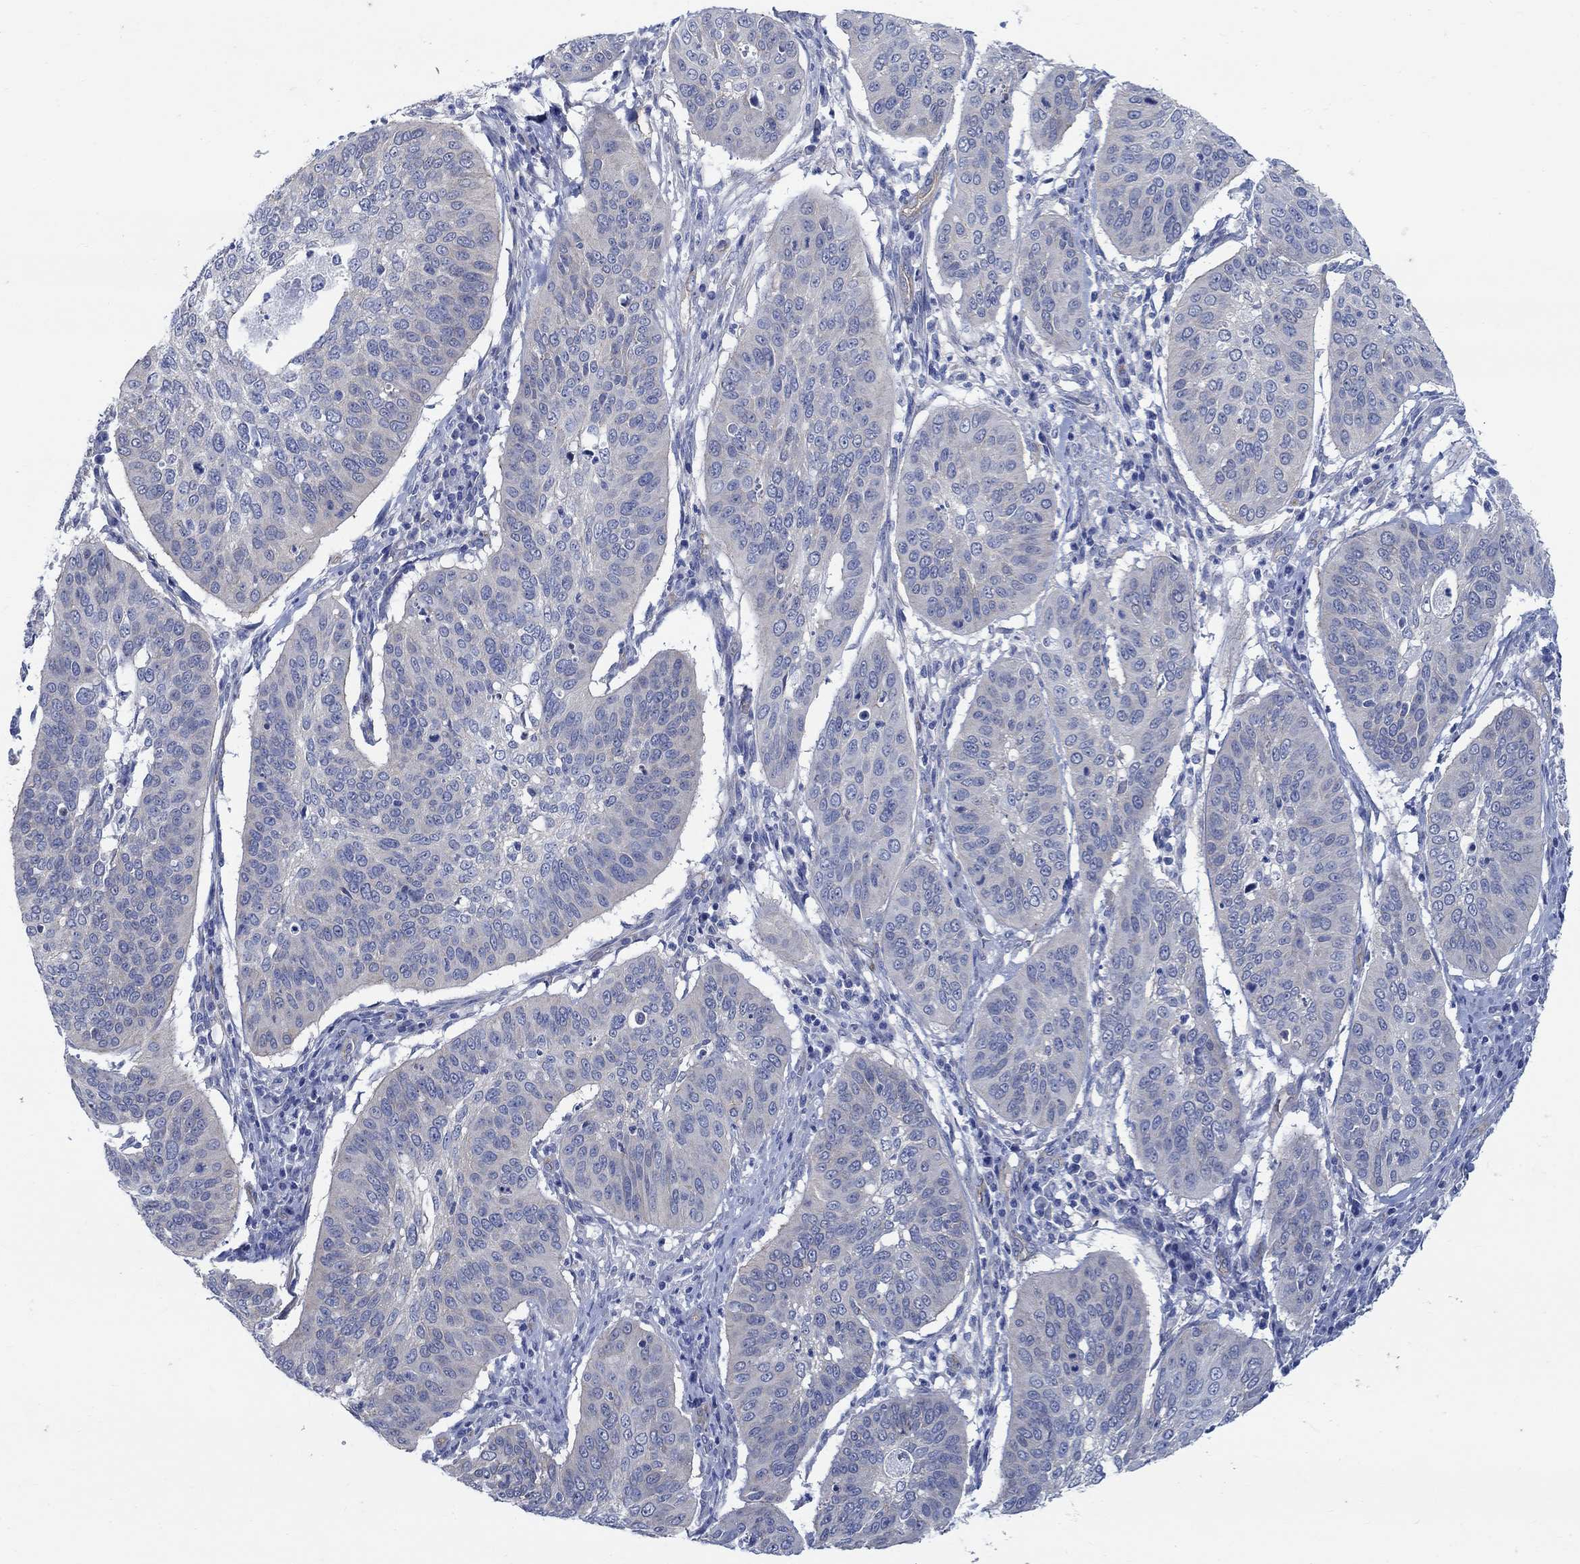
{"staining": {"intensity": "negative", "quantity": "none", "location": "none"}, "tissue": "cervical cancer", "cell_type": "Tumor cells", "image_type": "cancer", "snomed": [{"axis": "morphology", "description": "Normal tissue, NOS"}, {"axis": "morphology", "description": "Squamous cell carcinoma, NOS"}, {"axis": "topography", "description": "Cervix"}], "caption": "Micrograph shows no significant protein staining in tumor cells of cervical cancer.", "gene": "TMEM198", "patient": {"sex": "female", "age": 39}}